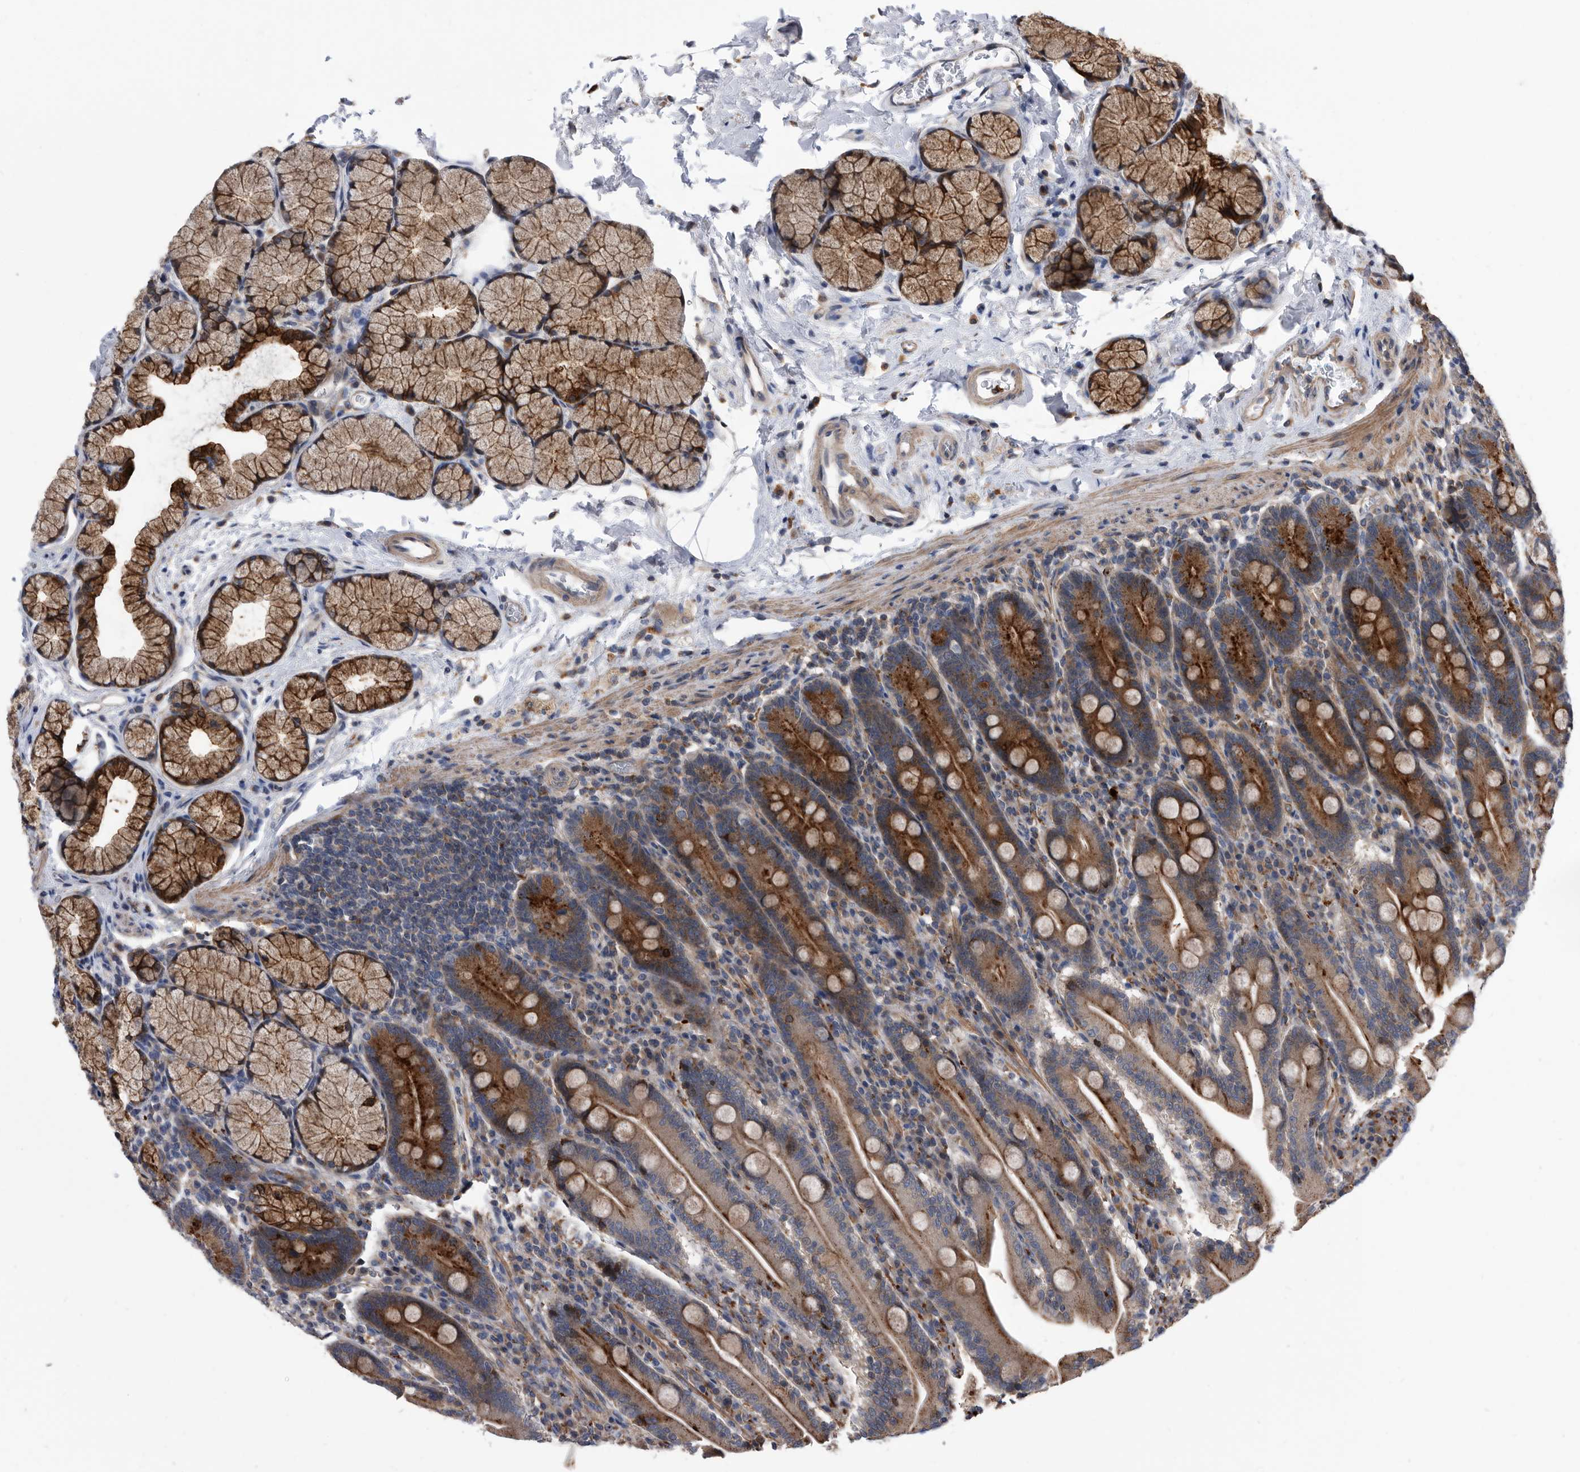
{"staining": {"intensity": "strong", "quantity": ">75%", "location": "cytoplasmic/membranous"}, "tissue": "duodenum", "cell_type": "Glandular cells", "image_type": "normal", "snomed": [{"axis": "morphology", "description": "Normal tissue, NOS"}, {"axis": "topography", "description": "Duodenum"}], "caption": "A high amount of strong cytoplasmic/membranous expression is present in approximately >75% of glandular cells in benign duodenum. (Stains: DAB (3,3'-diaminobenzidine) in brown, nuclei in blue, Microscopy: brightfield microscopy at high magnification).", "gene": "BAIAP3", "patient": {"sex": "male", "age": 35}}